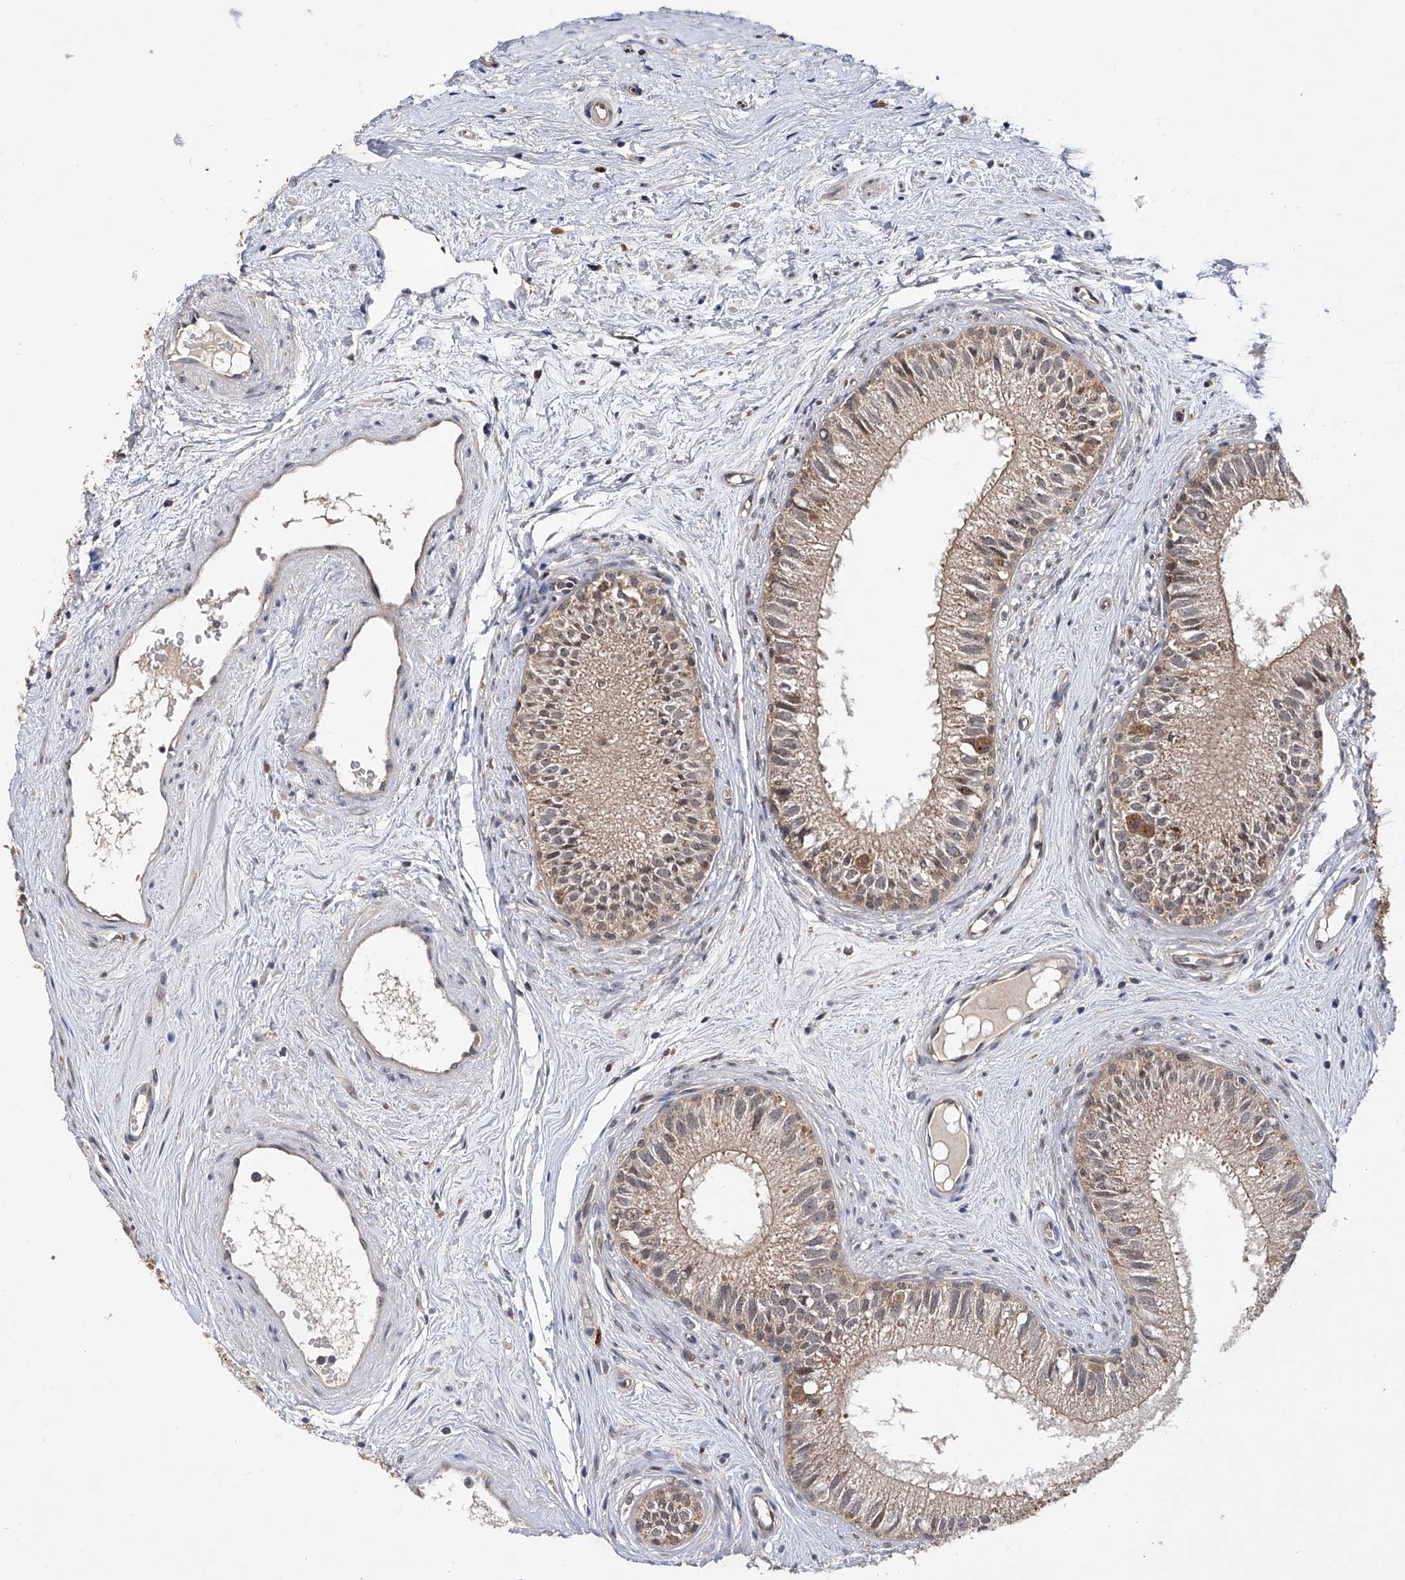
{"staining": {"intensity": "moderate", "quantity": "25%-75%", "location": "cytoplasmic/membranous"}, "tissue": "epididymis", "cell_type": "Glandular cells", "image_type": "normal", "snomed": [{"axis": "morphology", "description": "Normal tissue, NOS"}, {"axis": "topography", "description": "Epididymis"}], "caption": "Immunohistochemistry (IHC) histopathology image of unremarkable epididymis: human epididymis stained using immunohistochemistry (IHC) reveals medium levels of moderate protein expression localized specifically in the cytoplasmic/membranous of glandular cells, appearing as a cytoplasmic/membranous brown color.", "gene": "USP45", "patient": {"sex": "male", "age": 71}}